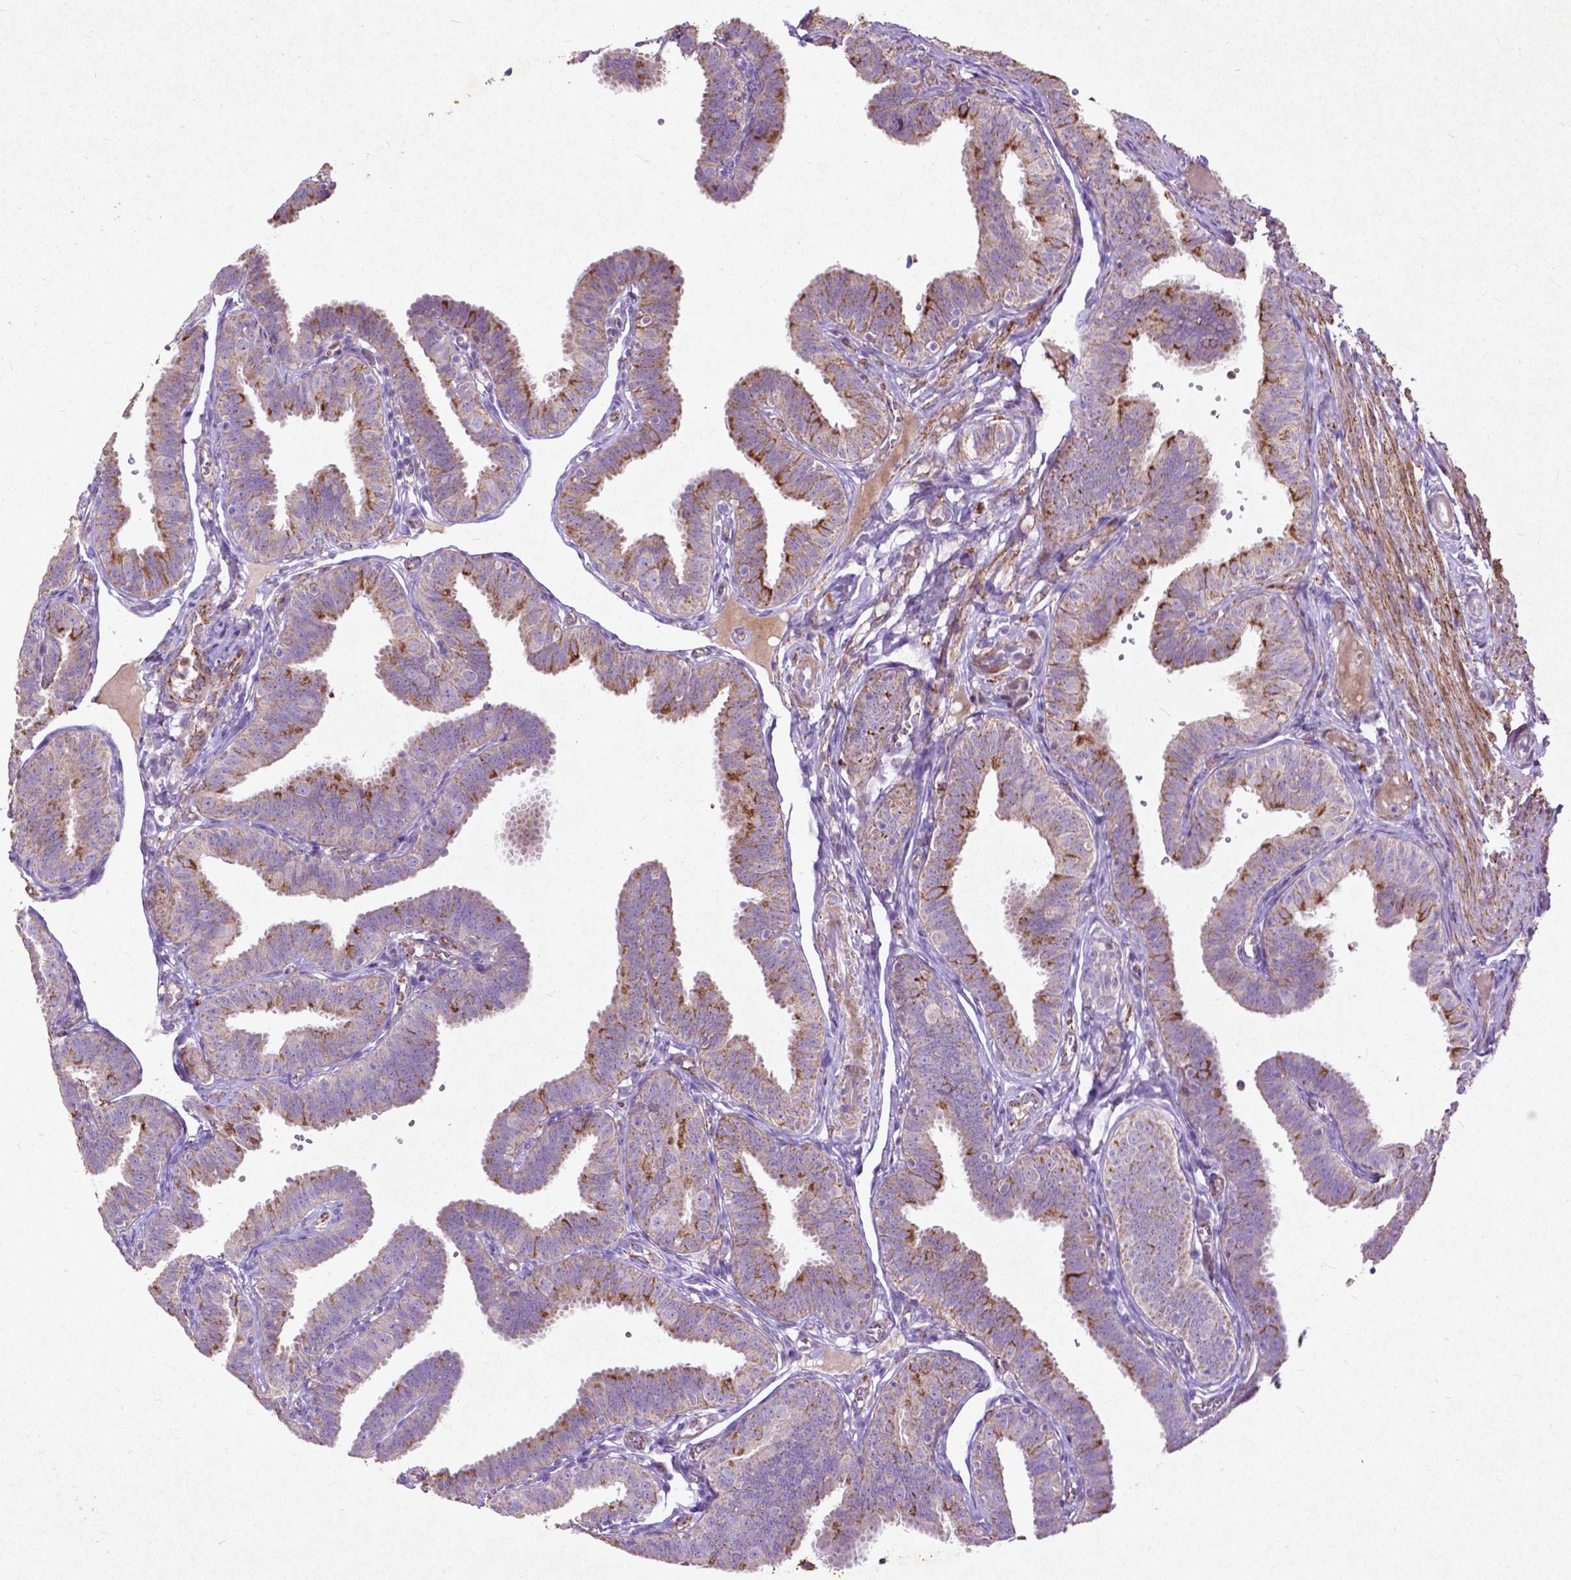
{"staining": {"intensity": "strong", "quantity": "25%-75%", "location": "cytoplasmic/membranous"}, "tissue": "fallopian tube", "cell_type": "Glandular cells", "image_type": "normal", "snomed": [{"axis": "morphology", "description": "Normal tissue, NOS"}, {"axis": "topography", "description": "Fallopian tube"}], "caption": "Unremarkable fallopian tube demonstrates strong cytoplasmic/membranous staining in approximately 25%-75% of glandular cells (DAB IHC, brown staining for protein, blue staining for nuclei)..", "gene": "THEGL", "patient": {"sex": "female", "age": 25}}